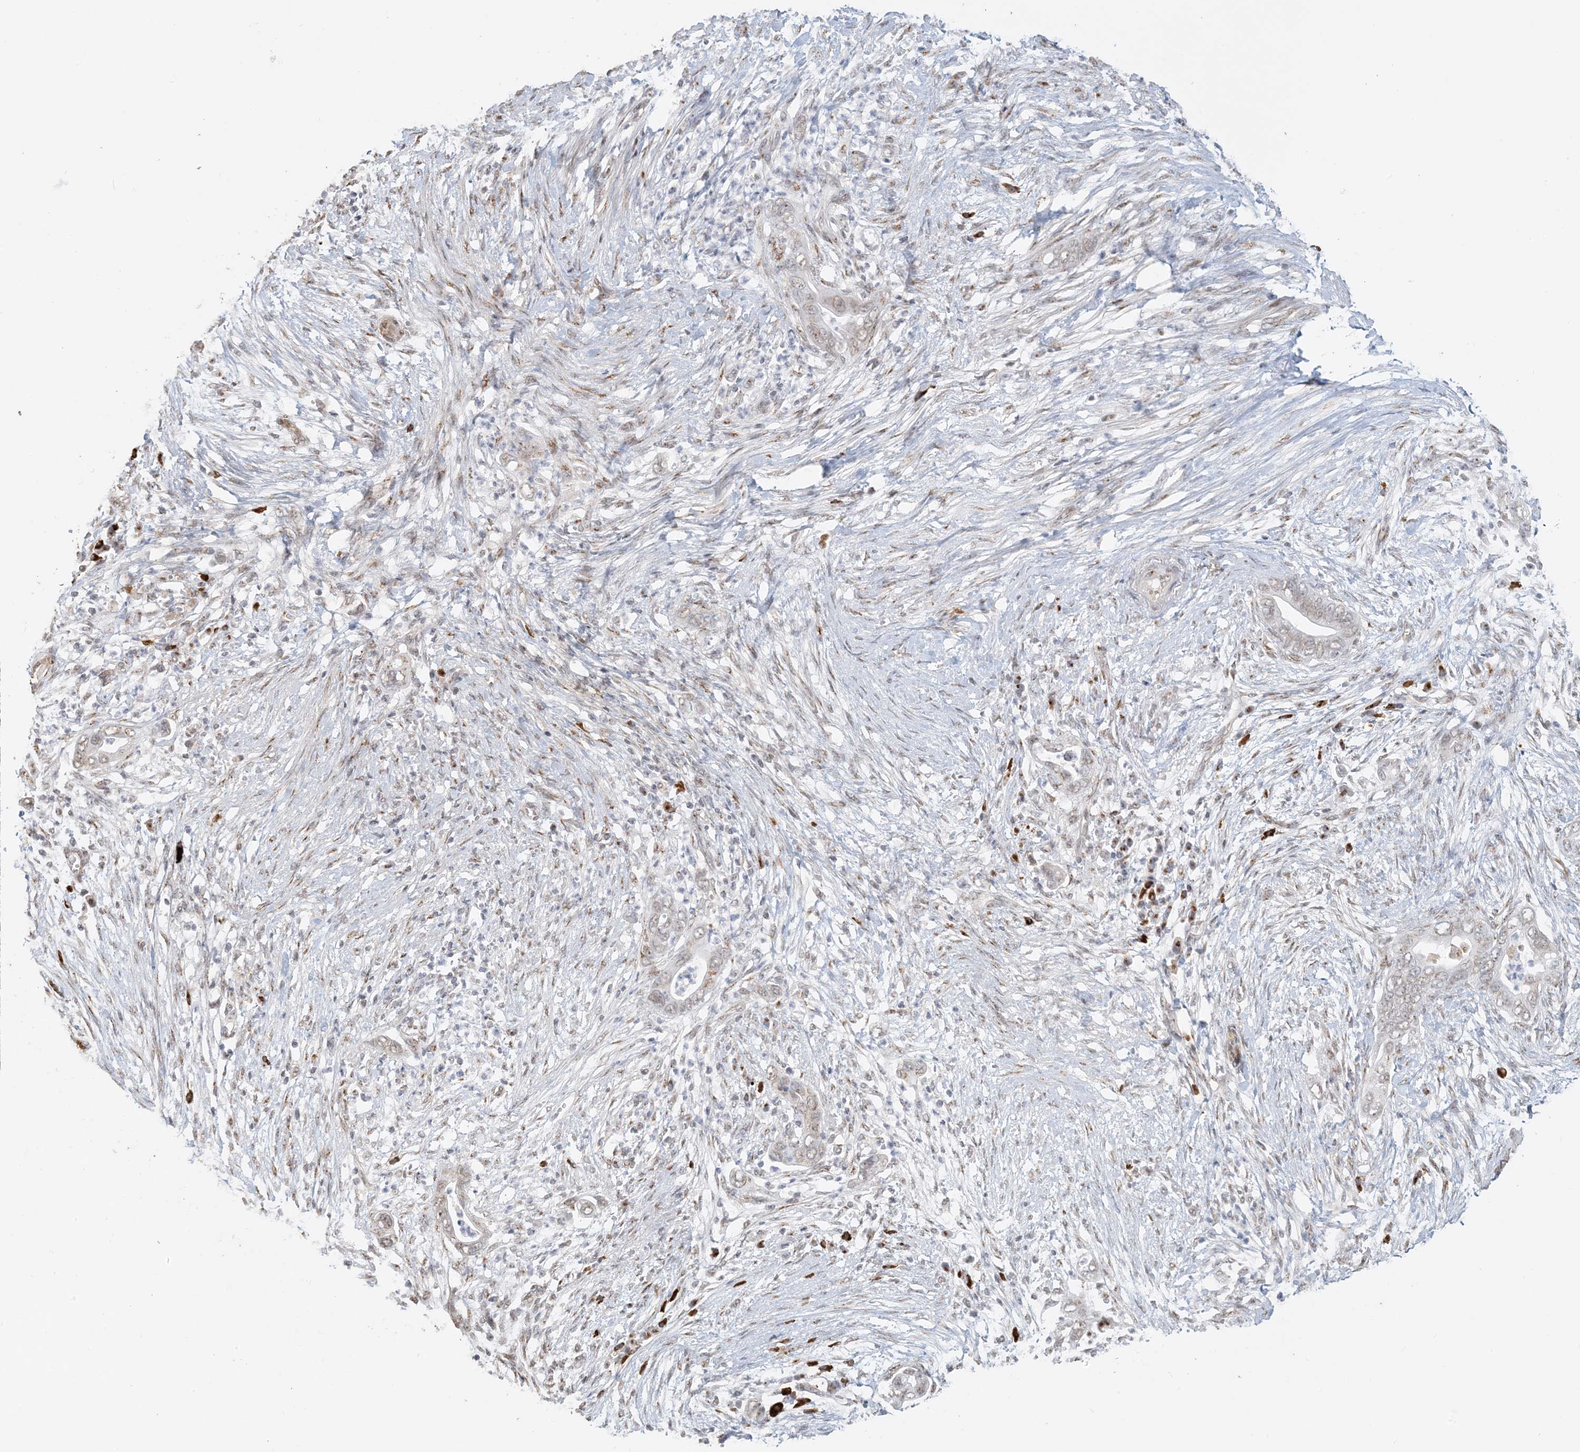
{"staining": {"intensity": "weak", "quantity": "25%-75%", "location": "cytoplasmic/membranous"}, "tissue": "pancreatic cancer", "cell_type": "Tumor cells", "image_type": "cancer", "snomed": [{"axis": "morphology", "description": "Adenocarcinoma, NOS"}, {"axis": "topography", "description": "Pancreas"}], "caption": "The histopathology image displays immunohistochemical staining of pancreatic cancer. There is weak cytoplasmic/membranous positivity is appreciated in about 25%-75% of tumor cells.", "gene": "ZCCHC4", "patient": {"sex": "male", "age": 75}}